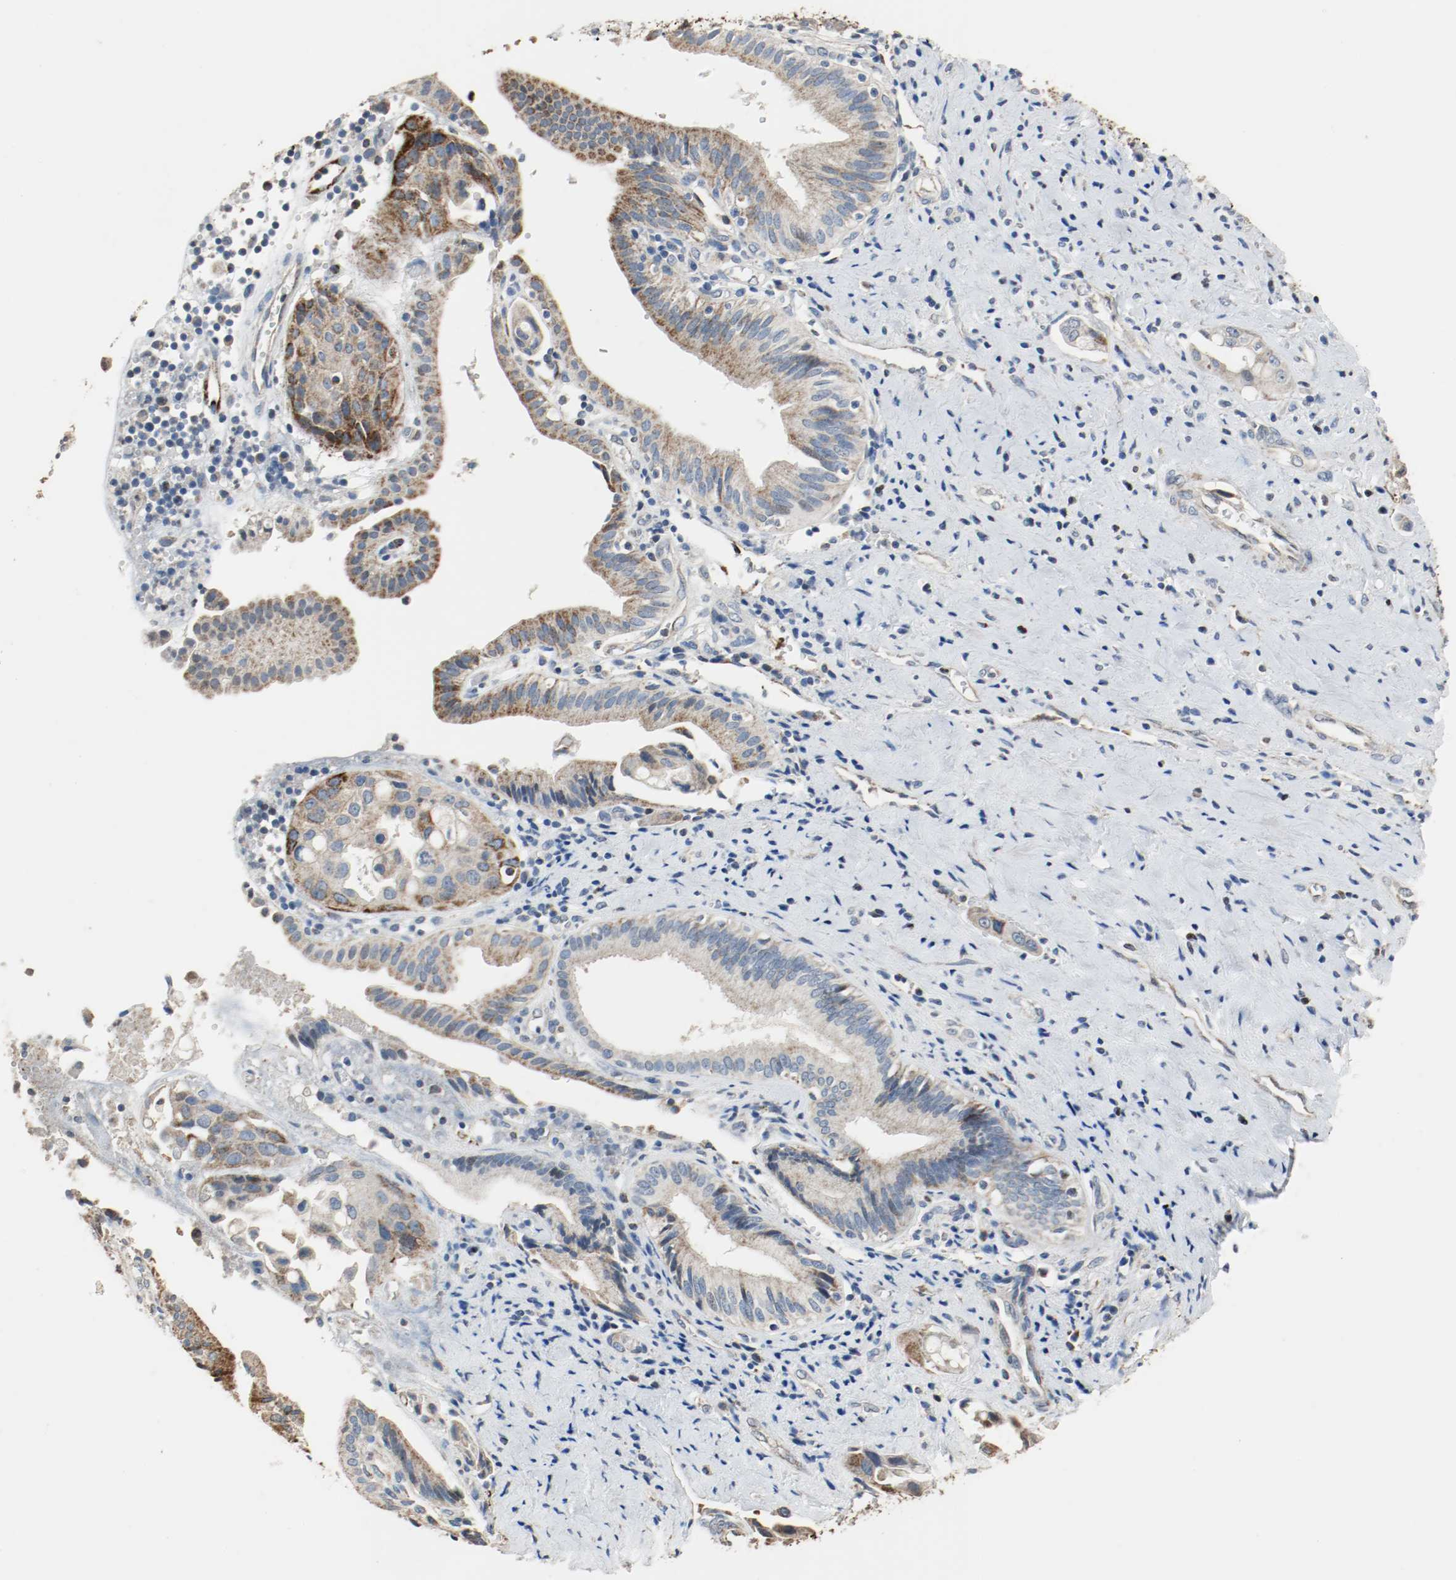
{"staining": {"intensity": "strong", "quantity": ">75%", "location": "cytoplasmic/membranous"}, "tissue": "pancreatic cancer", "cell_type": "Tumor cells", "image_type": "cancer", "snomed": [{"axis": "morphology", "description": "Adenocarcinoma, NOS"}, {"axis": "topography", "description": "Pancreas"}], "caption": "This image demonstrates pancreatic cancer stained with immunohistochemistry (IHC) to label a protein in brown. The cytoplasmic/membranous of tumor cells show strong positivity for the protein. Nuclei are counter-stained blue.", "gene": "ALDH4A1", "patient": {"sex": "female", "age": 60}}